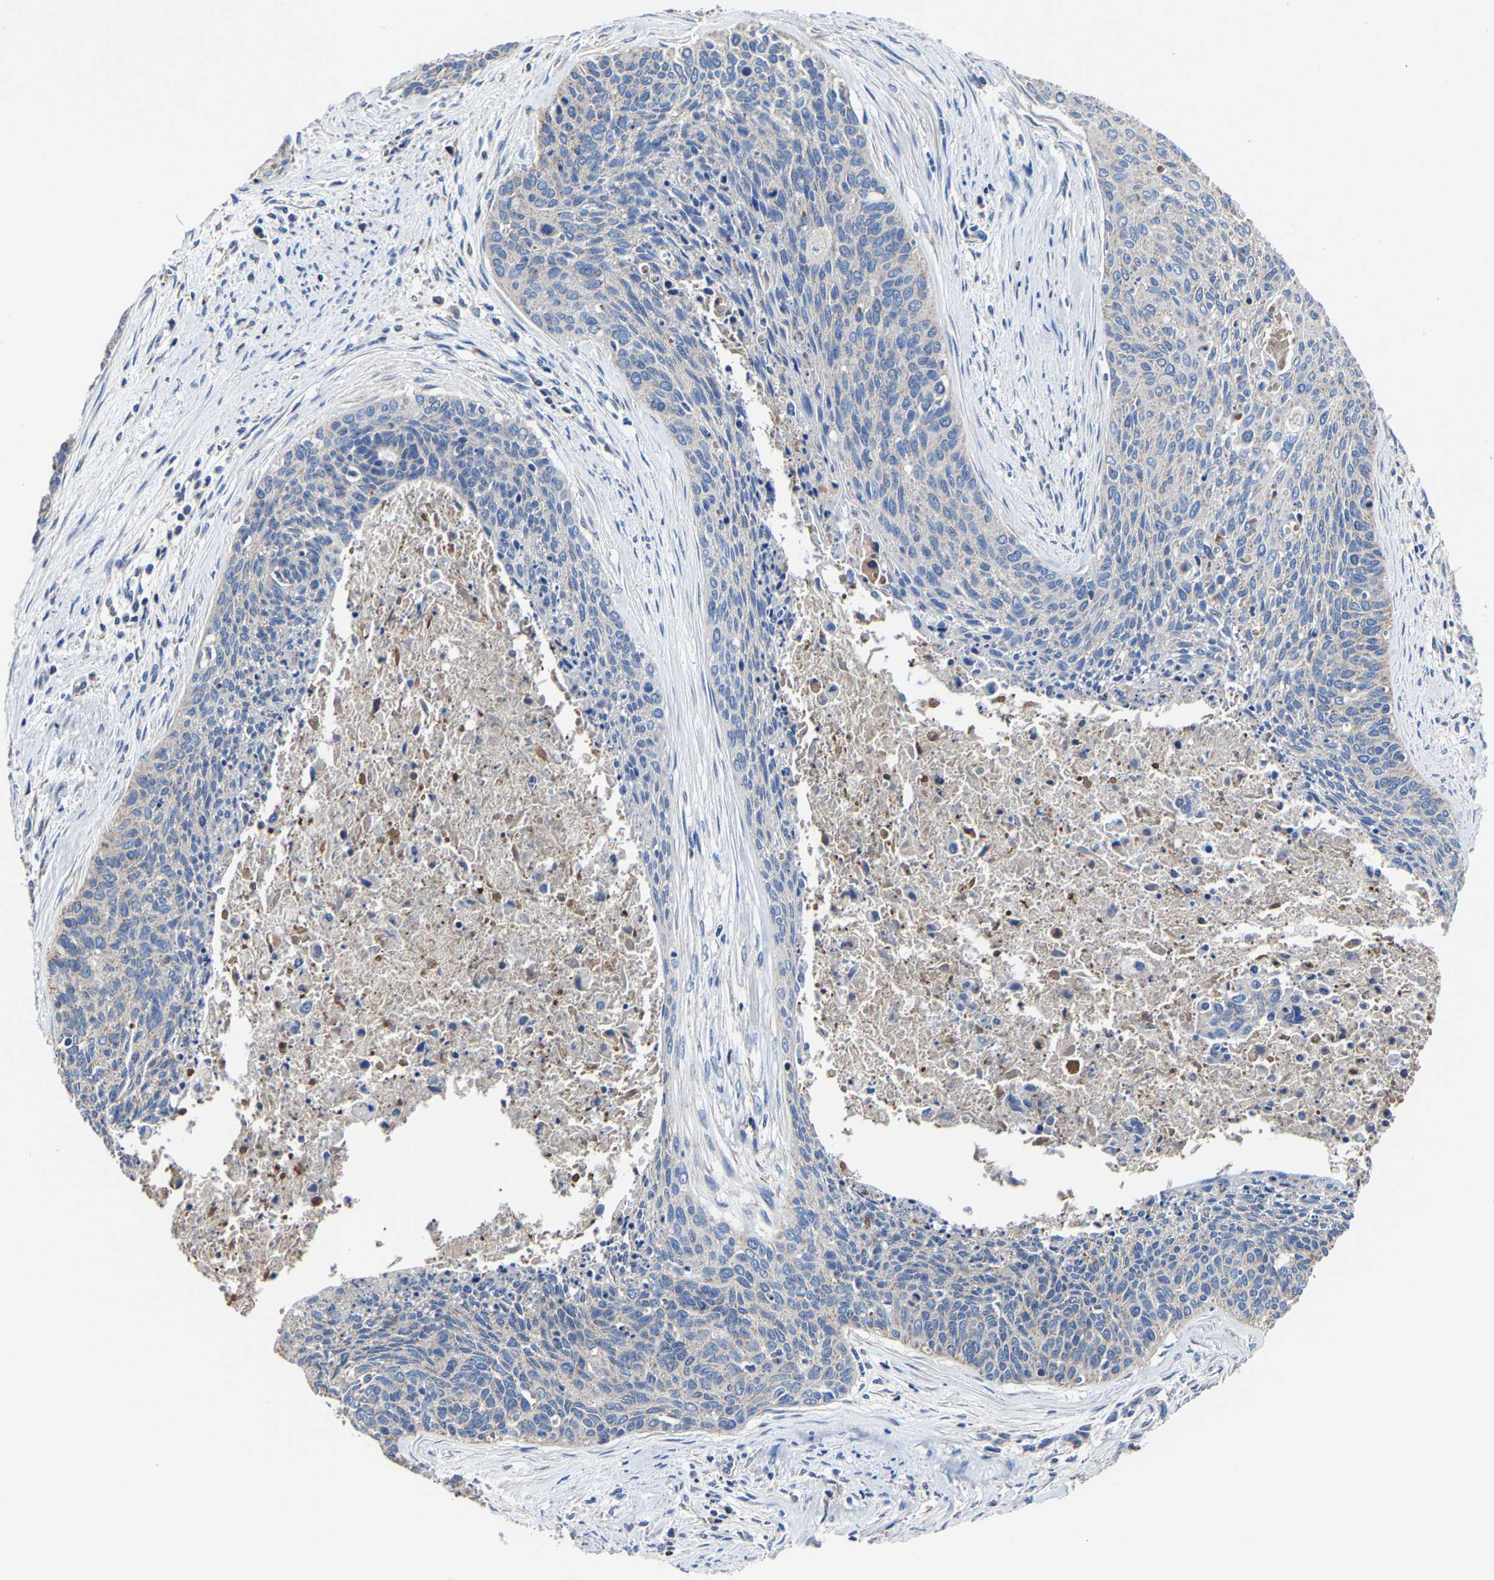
{"staining": {"intensity": "negative", "quantity": "none", "location": "none"}, "tissue": "cervical cancer", "cell_type": "Tumor cells", "image_type": "cancer", "snomed": [{"axis": "morphology", "description": "Squamous cell carcinoma, NOS"}, {"axis": "topography", "description": "Cervix"}], "caption": "A photomicrograph of human cervical squamous cell carcinoma is negative for staining in tumor cells. (Stains: DAB immunohistochemistry with hematoxylin counter stain, Microscopy: brightfield microscopy at high magnification).", "gene": "ZCCHC7", "patient": {"sex": "female", "age": 55}}